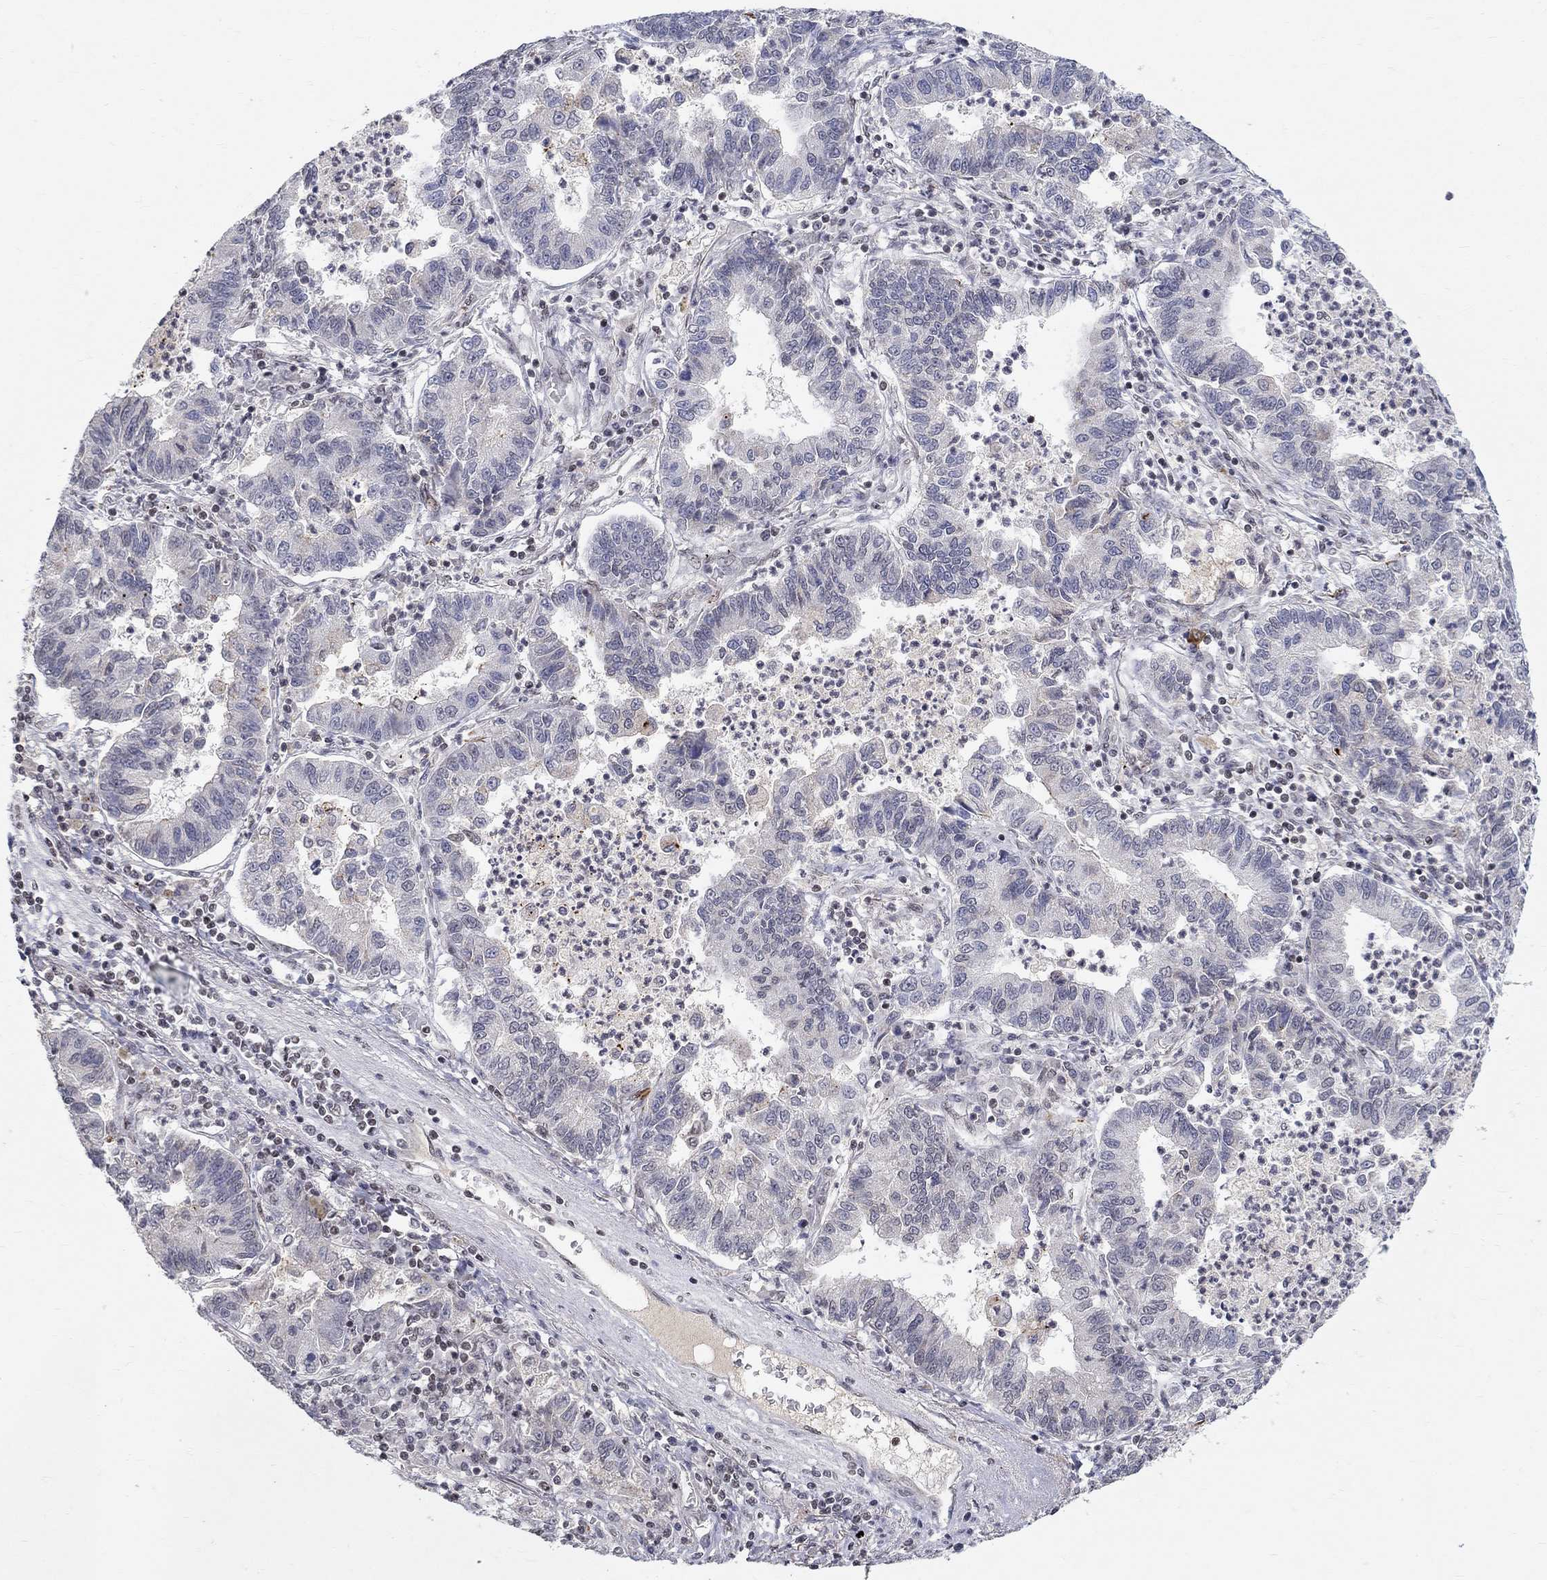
{"staining": {"intensity": "negative", "quantity": "none", "location": "none"}, "tissue": "lung cancer", "cell_type": "Tumor cells", "image_type": "cancer", "snomed": [{"axis": "morphology", "description": "Adenocarcinoma, NOS"}, {"axis": "topography", "description": "Lung"}], "caption": "This is an immunohistochemistry (IHC) histopathology image of lung cancer. There is no expression in tumor cells.", "gene": "KLF12", "patient": {"sex": "female", "age": 57}}